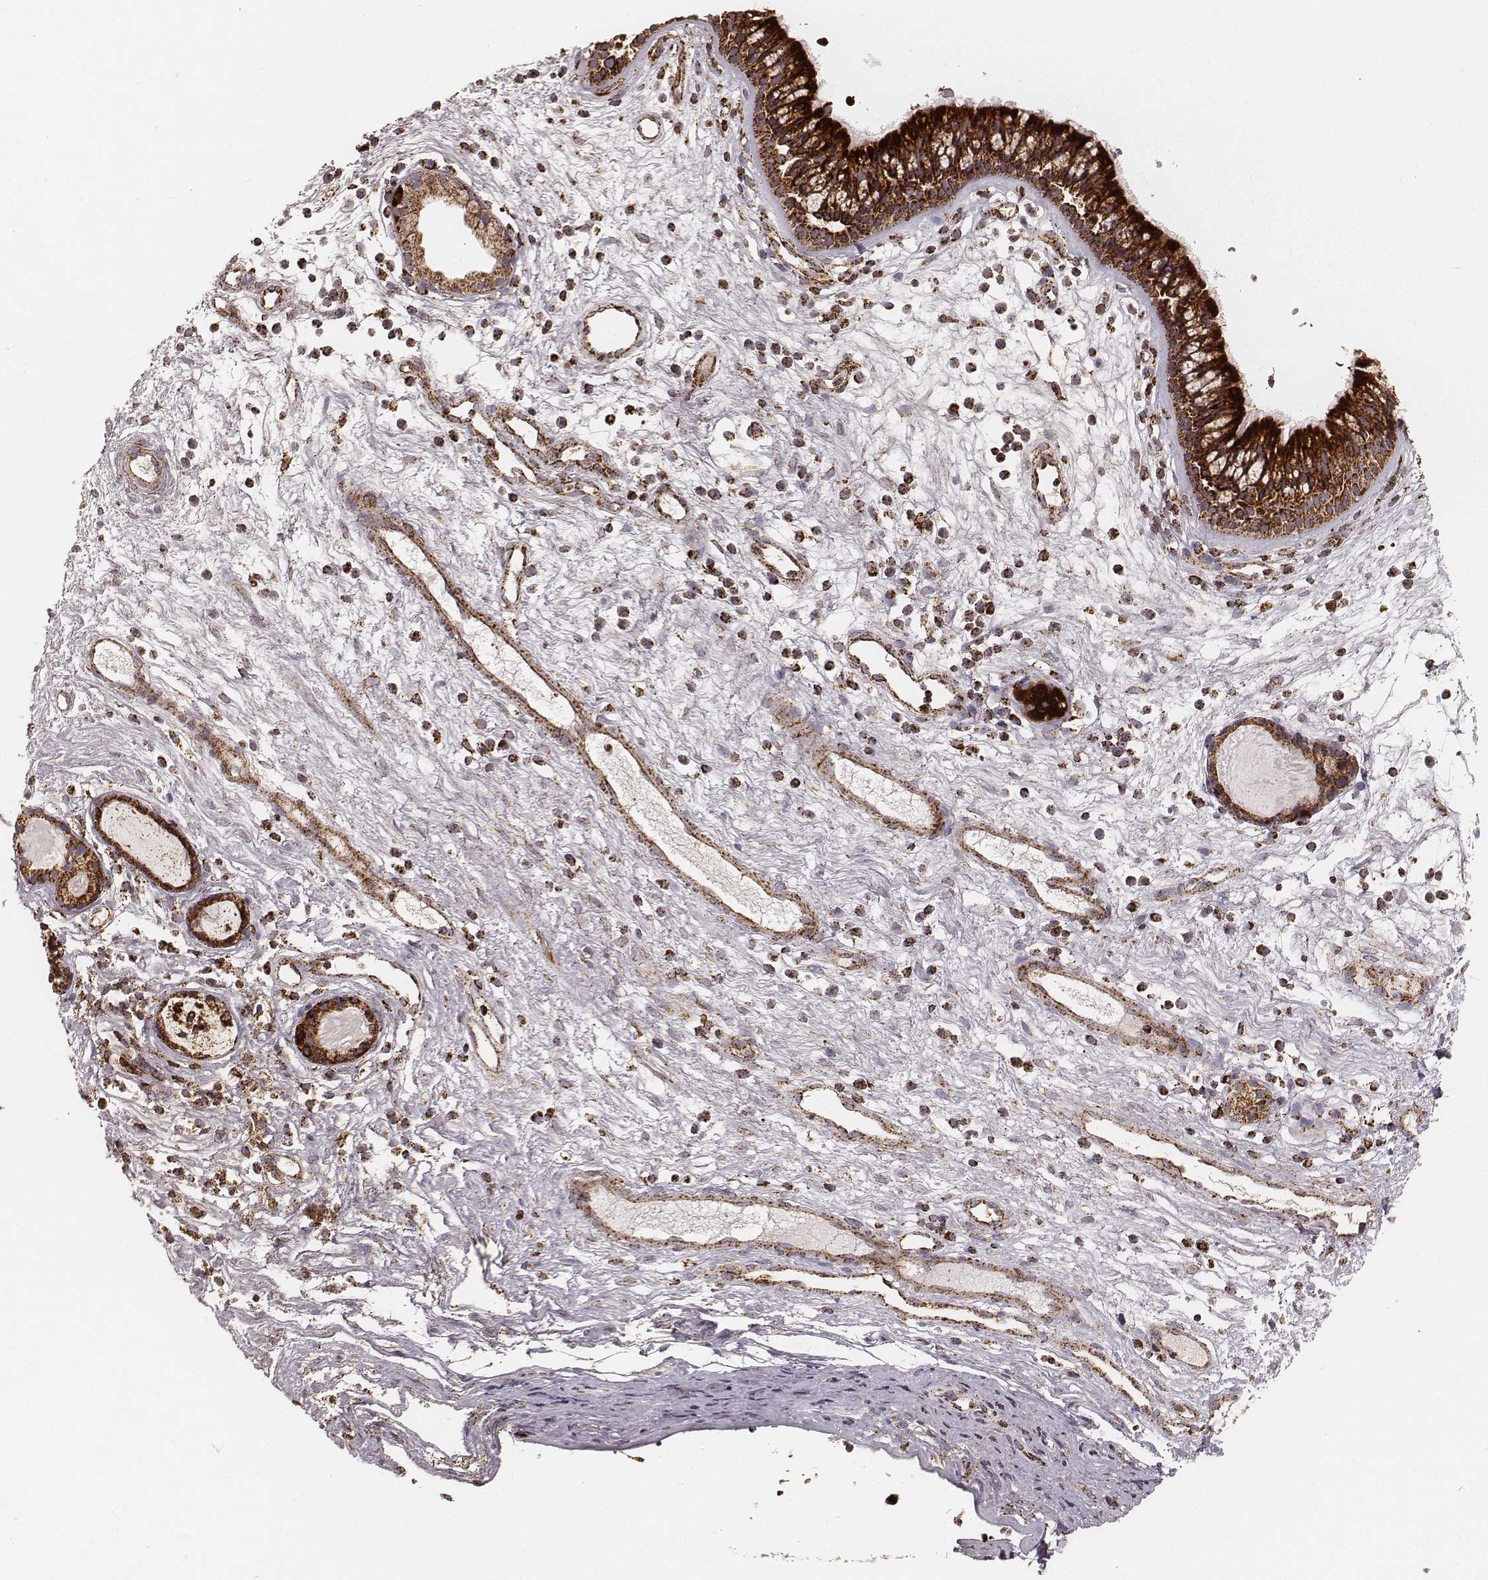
{"staining": {"intensity": "strong", "quantity": ">75%", "location": "cytoplasmic/membranous"}, "tissue": "nasopharynx", "cell_type": "Respiratory epithelial cells", "image_type": "normal", "snomed": [{"axis": "morphology", "description": "Normal tissue, NOS"}, {"axis": "topography", "description": "Nasopharynx"}], "caption": "A micrograph showing strong cytoplasmic/membranous positivity in about >75% of respiratory epithelial cells in benign nasopharynx, as visualized by brown immunohistochemical staining.", "gene": "CS", "patient": {"sex": "male", "age": 77}}